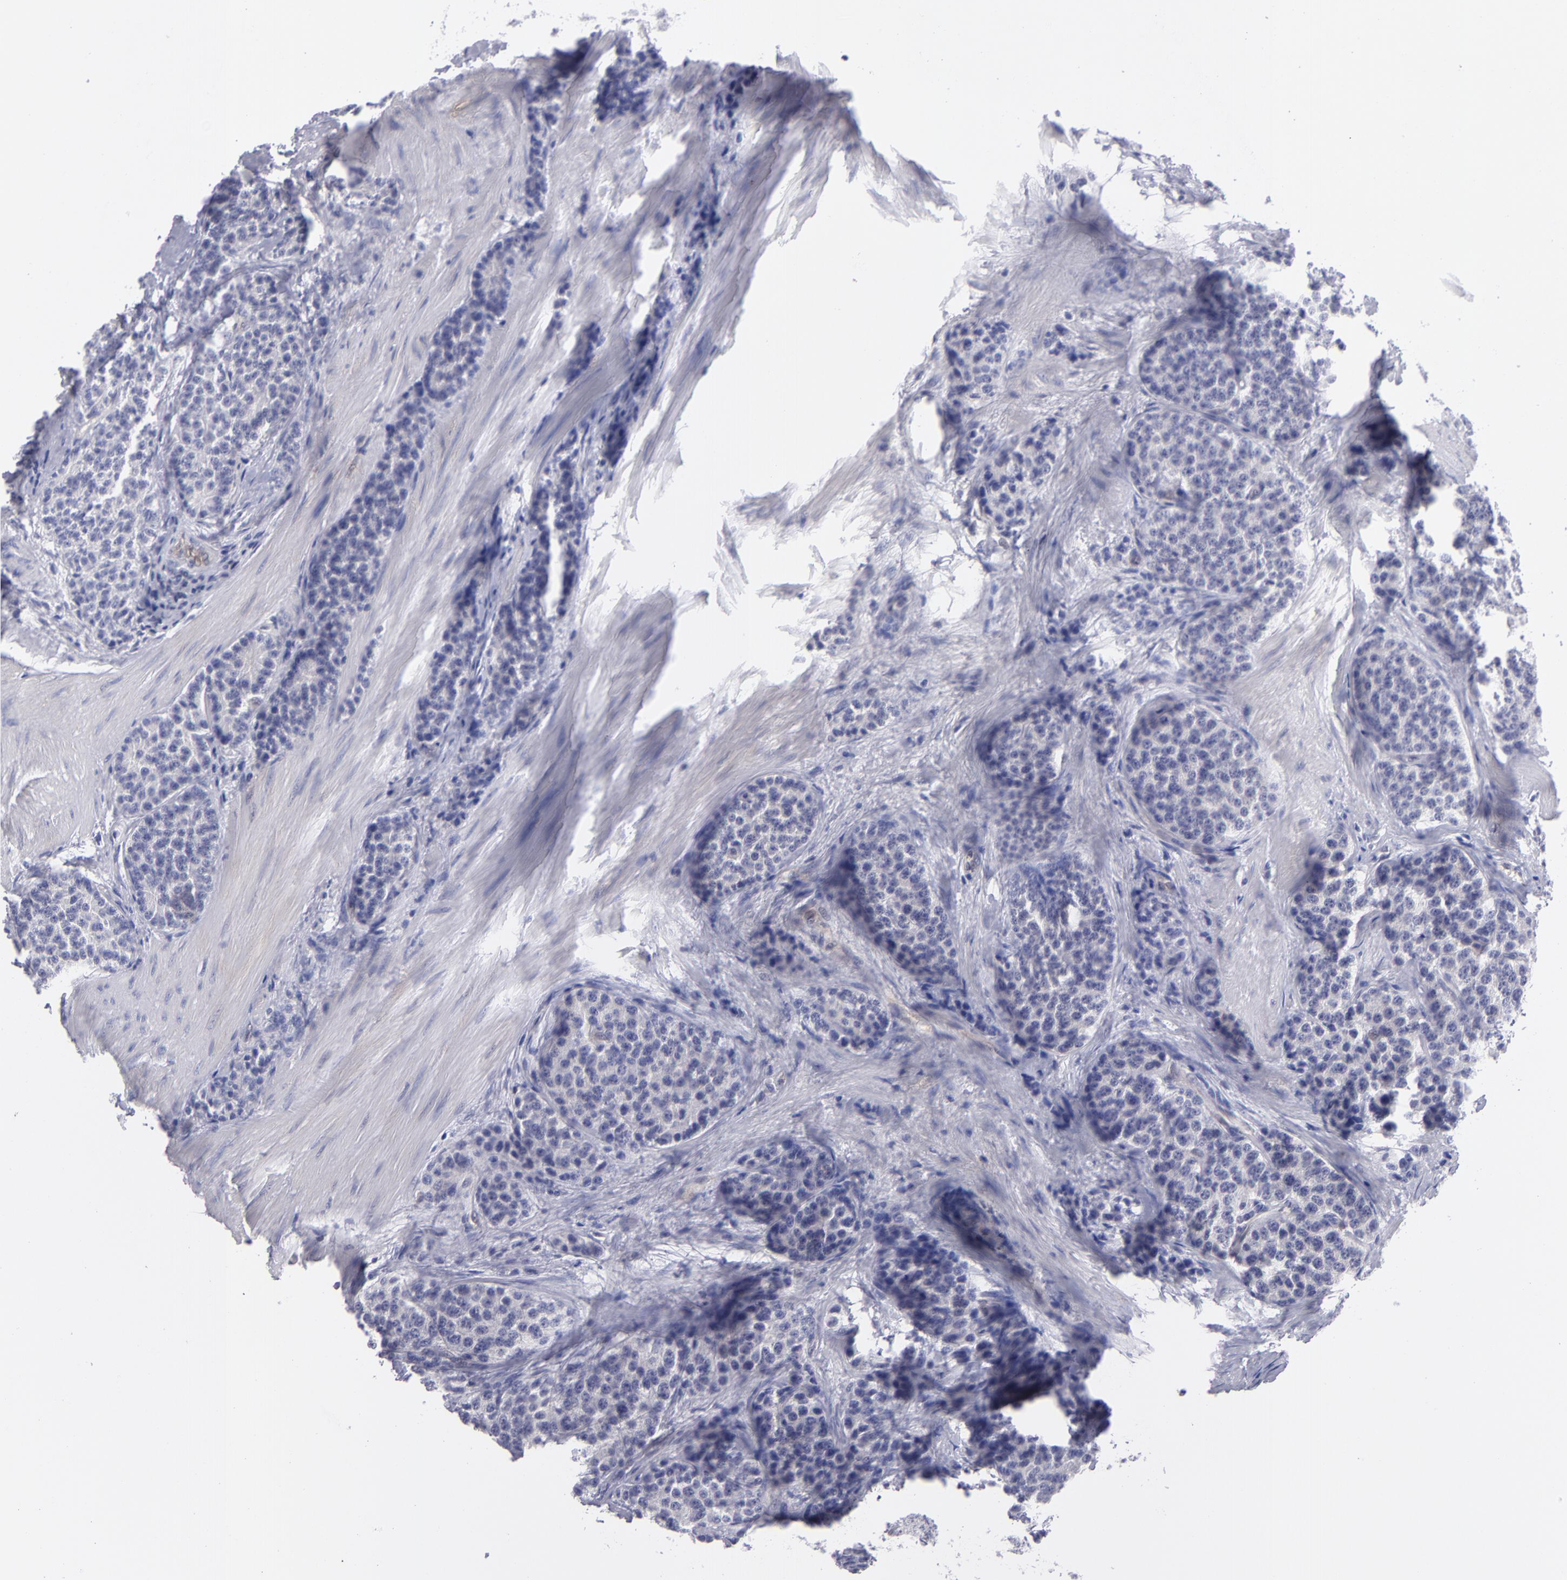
{"staining": {"intensity": "negative", "quantity": "none", "location": "none"}, "tissue": "carcinoid", "cell_type": "Tumor cells", "image_type": "cancer", "snomed": [{"axis": "morphology", "description": "Carcinoid, malignant, NOS"}, {"axis": "topography", "description": "Stomach"}], "caption": "Photomicrograph shows no protein expression in tumor cells of carcinoid (malignant) tissue. (DAB immunohistochemistry with hematoxylin counter stain).", "gene": "BCL10", "patient": {"sex": "female", "age": 76}}